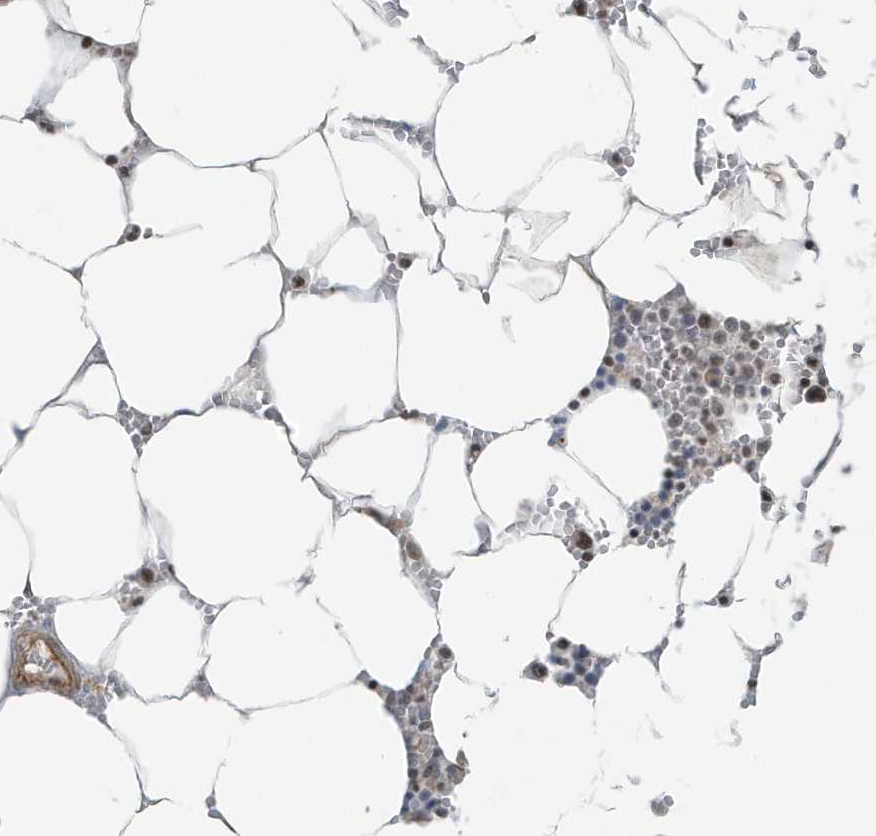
{"staining": {"intensity": "negative", "quantity": "none", "location": "none"}, "tissue": "bone marrow", "cell_type": "Hematopoietic cells", "image_type": "normal", "snomed": [{"axis": "morphology", "description": "Normal tissue, NOS"}, {"axis": "topography", "description": "Bone marrow"}], "caption": "A histopathology image of human bone marrow is negative for staining in hematopoietic cells. The staining was performed using DAB to visualize the protein expression in brown, while the nuclei were stained in blue with hematoxylin (Magnification: 20x).", "gene": "CHCHD4", "patient": {"sex": "male", "age": 70}}